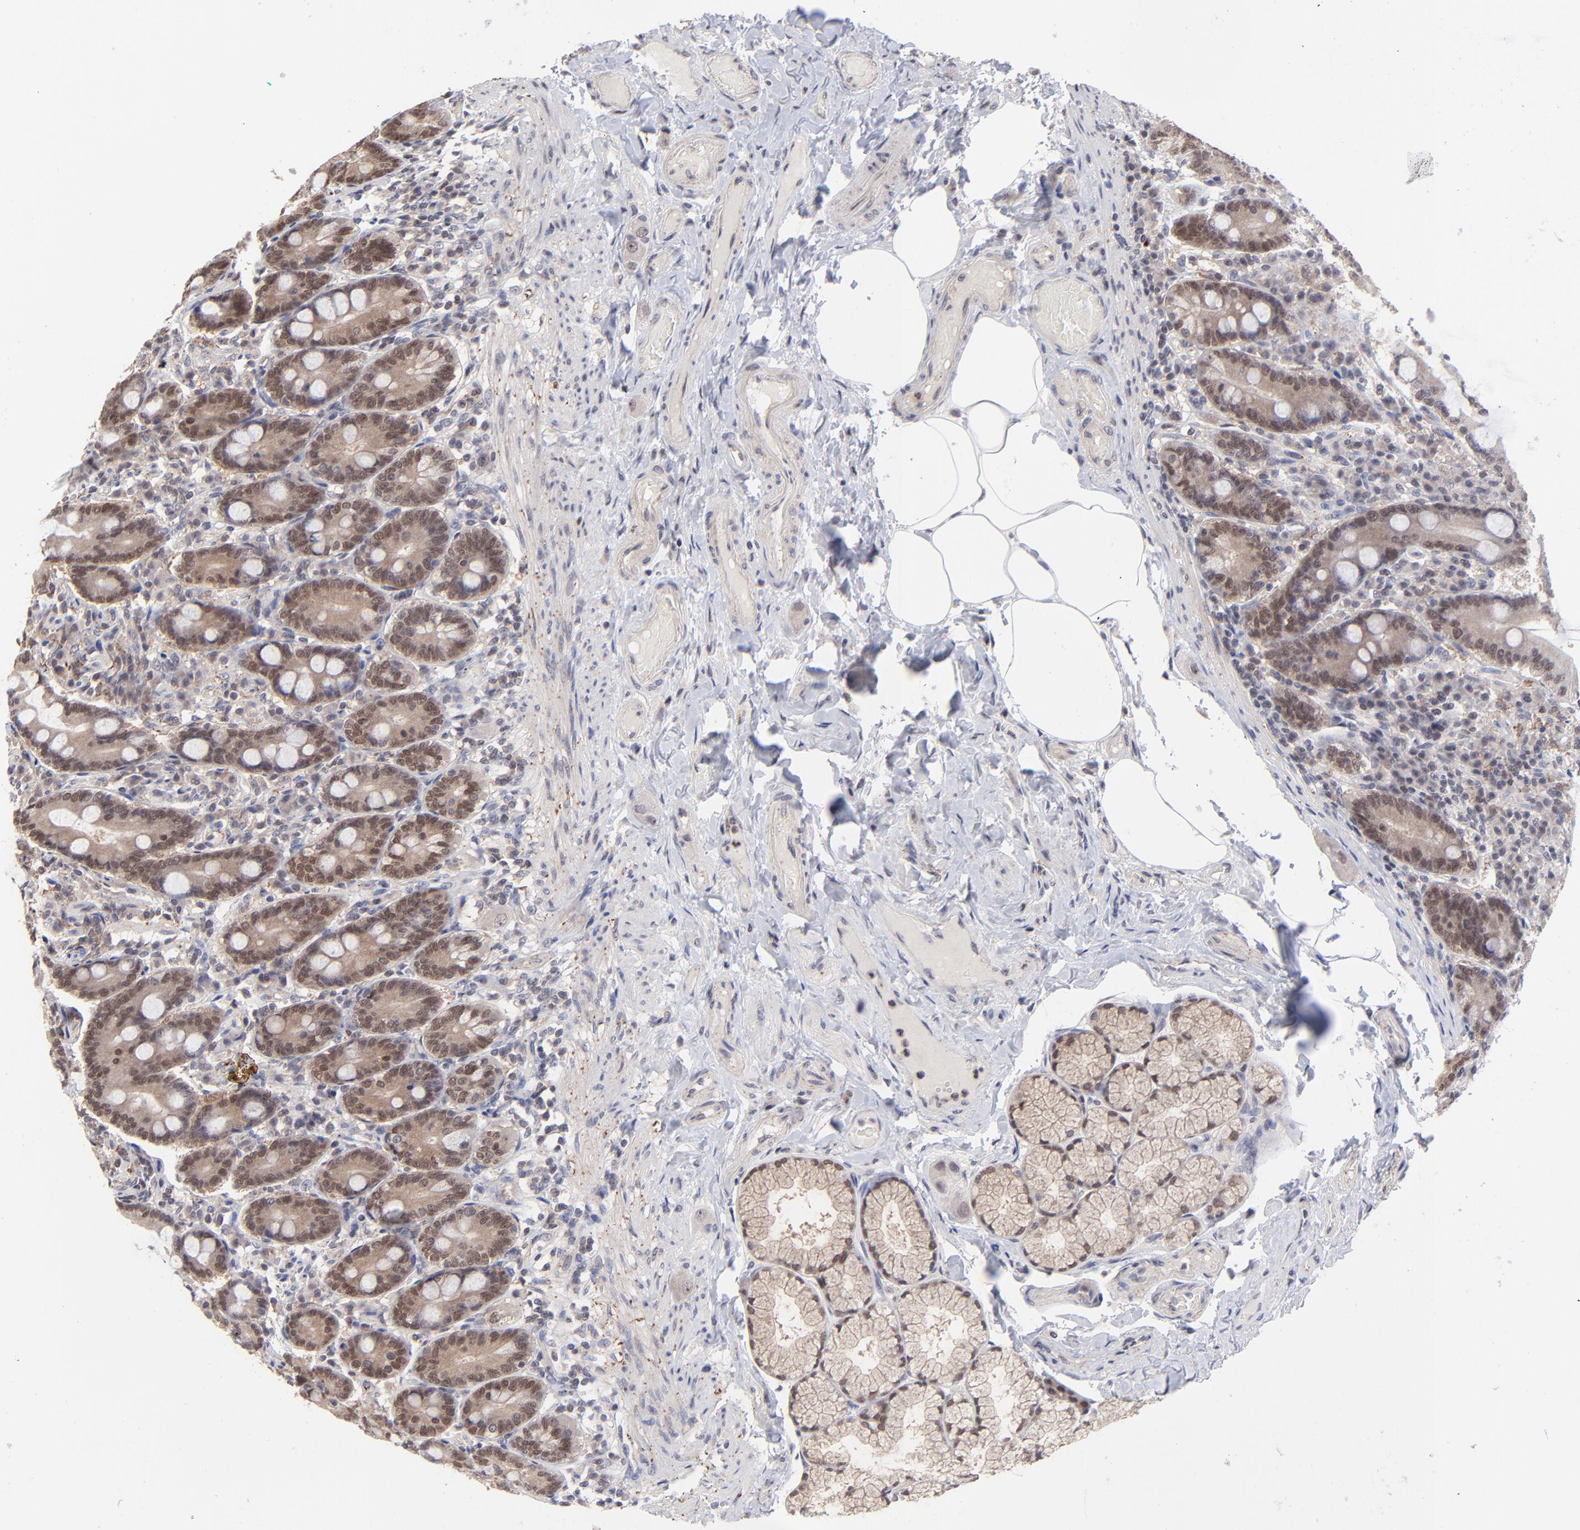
{"staining": {"intensity": "moderate", "quantity": ">75%", "location": "cytoplasmic/membranous,nuclear"}, "tissue": "duodenum", "cell_type": "Glandular cells", "image_type": "normal", "snomed": [{"axis": "morphology", "description": "Normal tissue, NOS"}, {"axis": "topography", "description": "Duodenum"}], "caption": "The image exhibits a brown stain indicating the presence of a protein in the cytoplasmic/membranous,nuclear of glandular cells in duodenum.", "gene": "ZNF419", "patient": {"sex": "female", "age": 64}}